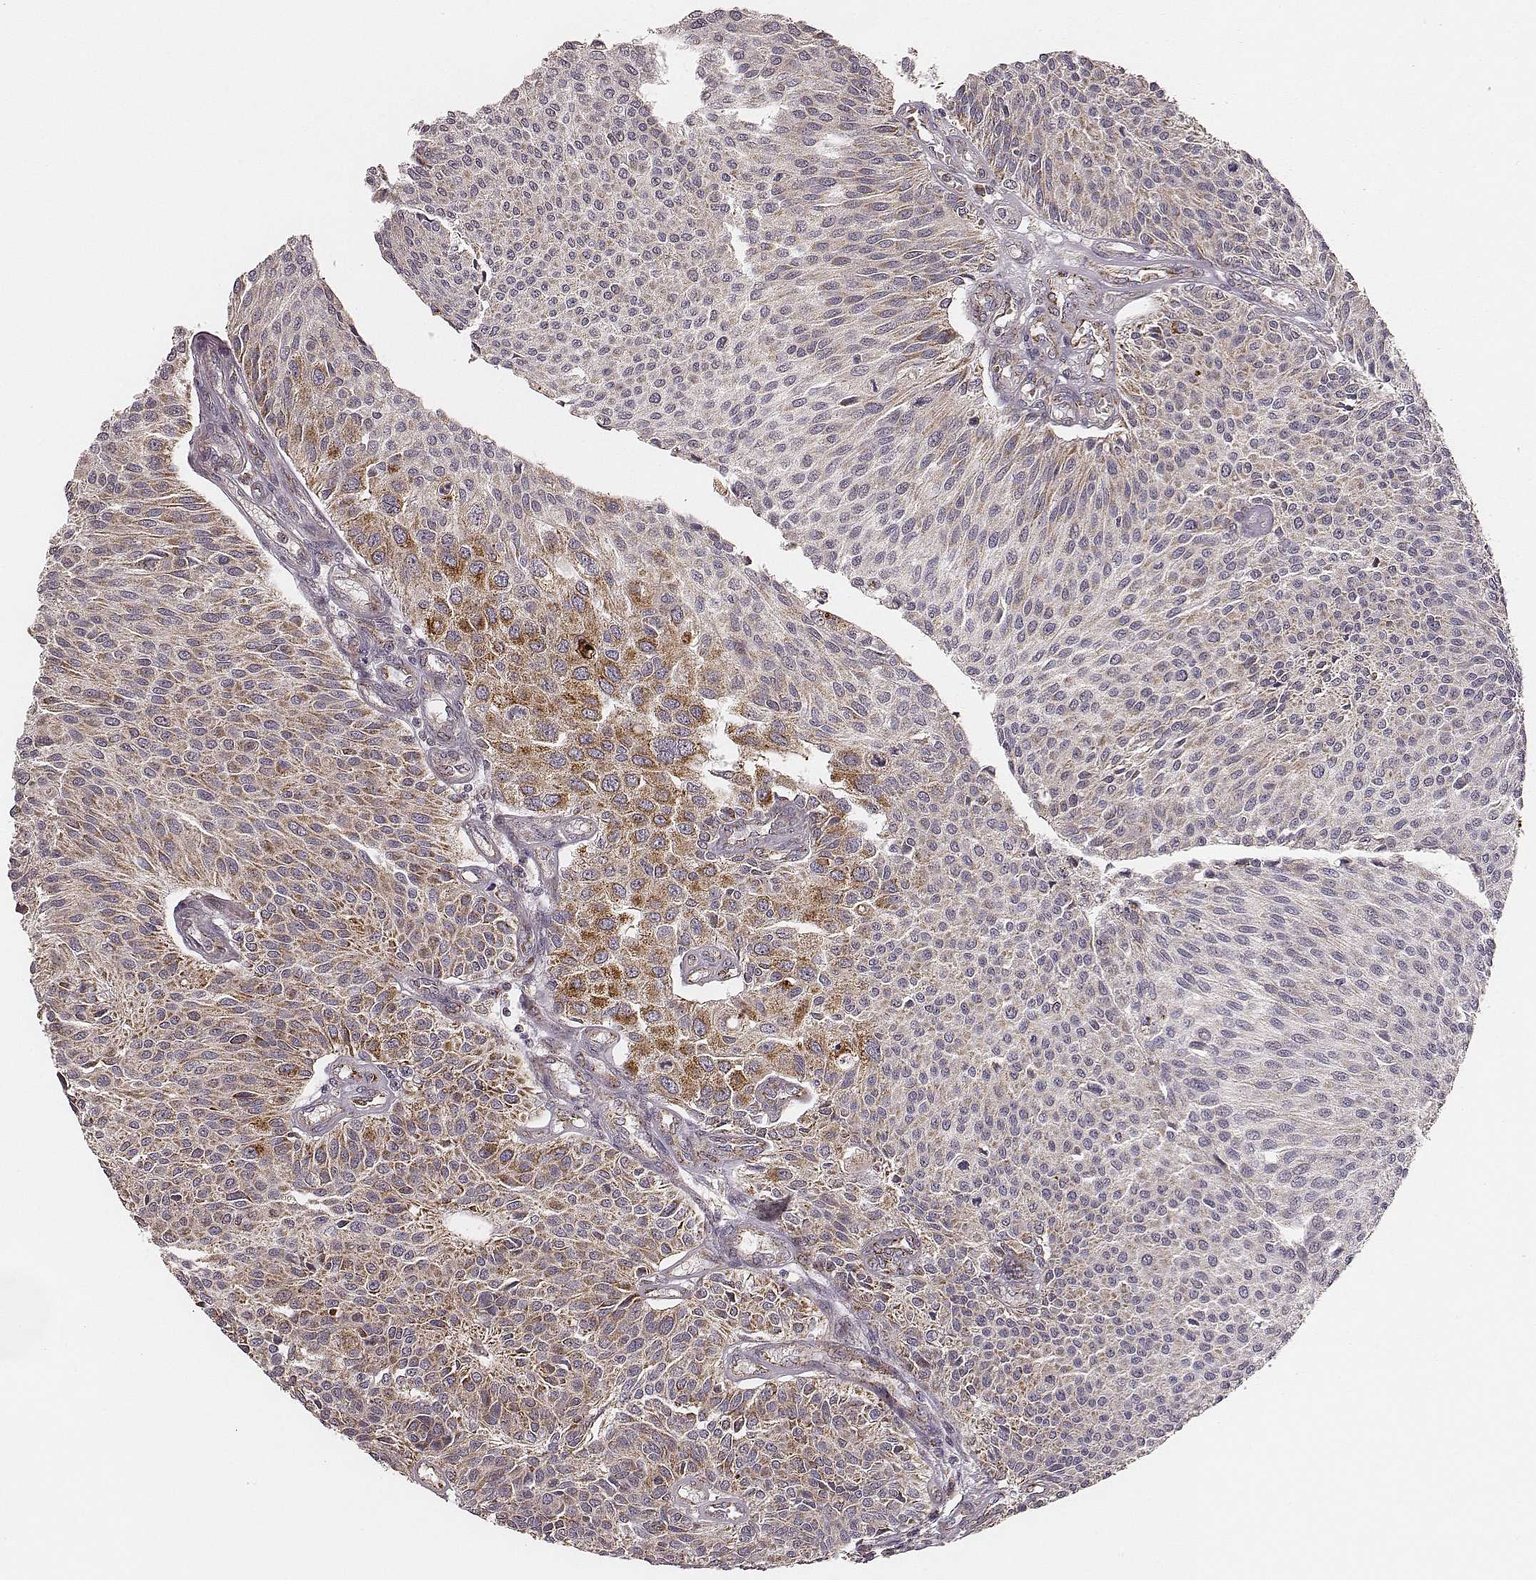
{"staining": {"intensity": "moderate", "quantity": ">75%", "location": "cytoplasmic/membranous"}, "tissue": "urothelial cancer", "cell_type": "Tumor cells", "image_type": "cancer", "snomed": [{"axis": "morphology", "description": "Urothelial carcinoma, NOS"}, {"axis": "topography", "description": "Urinary bladder"}], "caption": "Tumor cells reveal medium levels of moderate cytoplasmic/membranous positivity in approximately >75% of cells in transitional cell carcinoma.", "gene": "TUFM", "patient": {"sex": "male", "age": 55}}